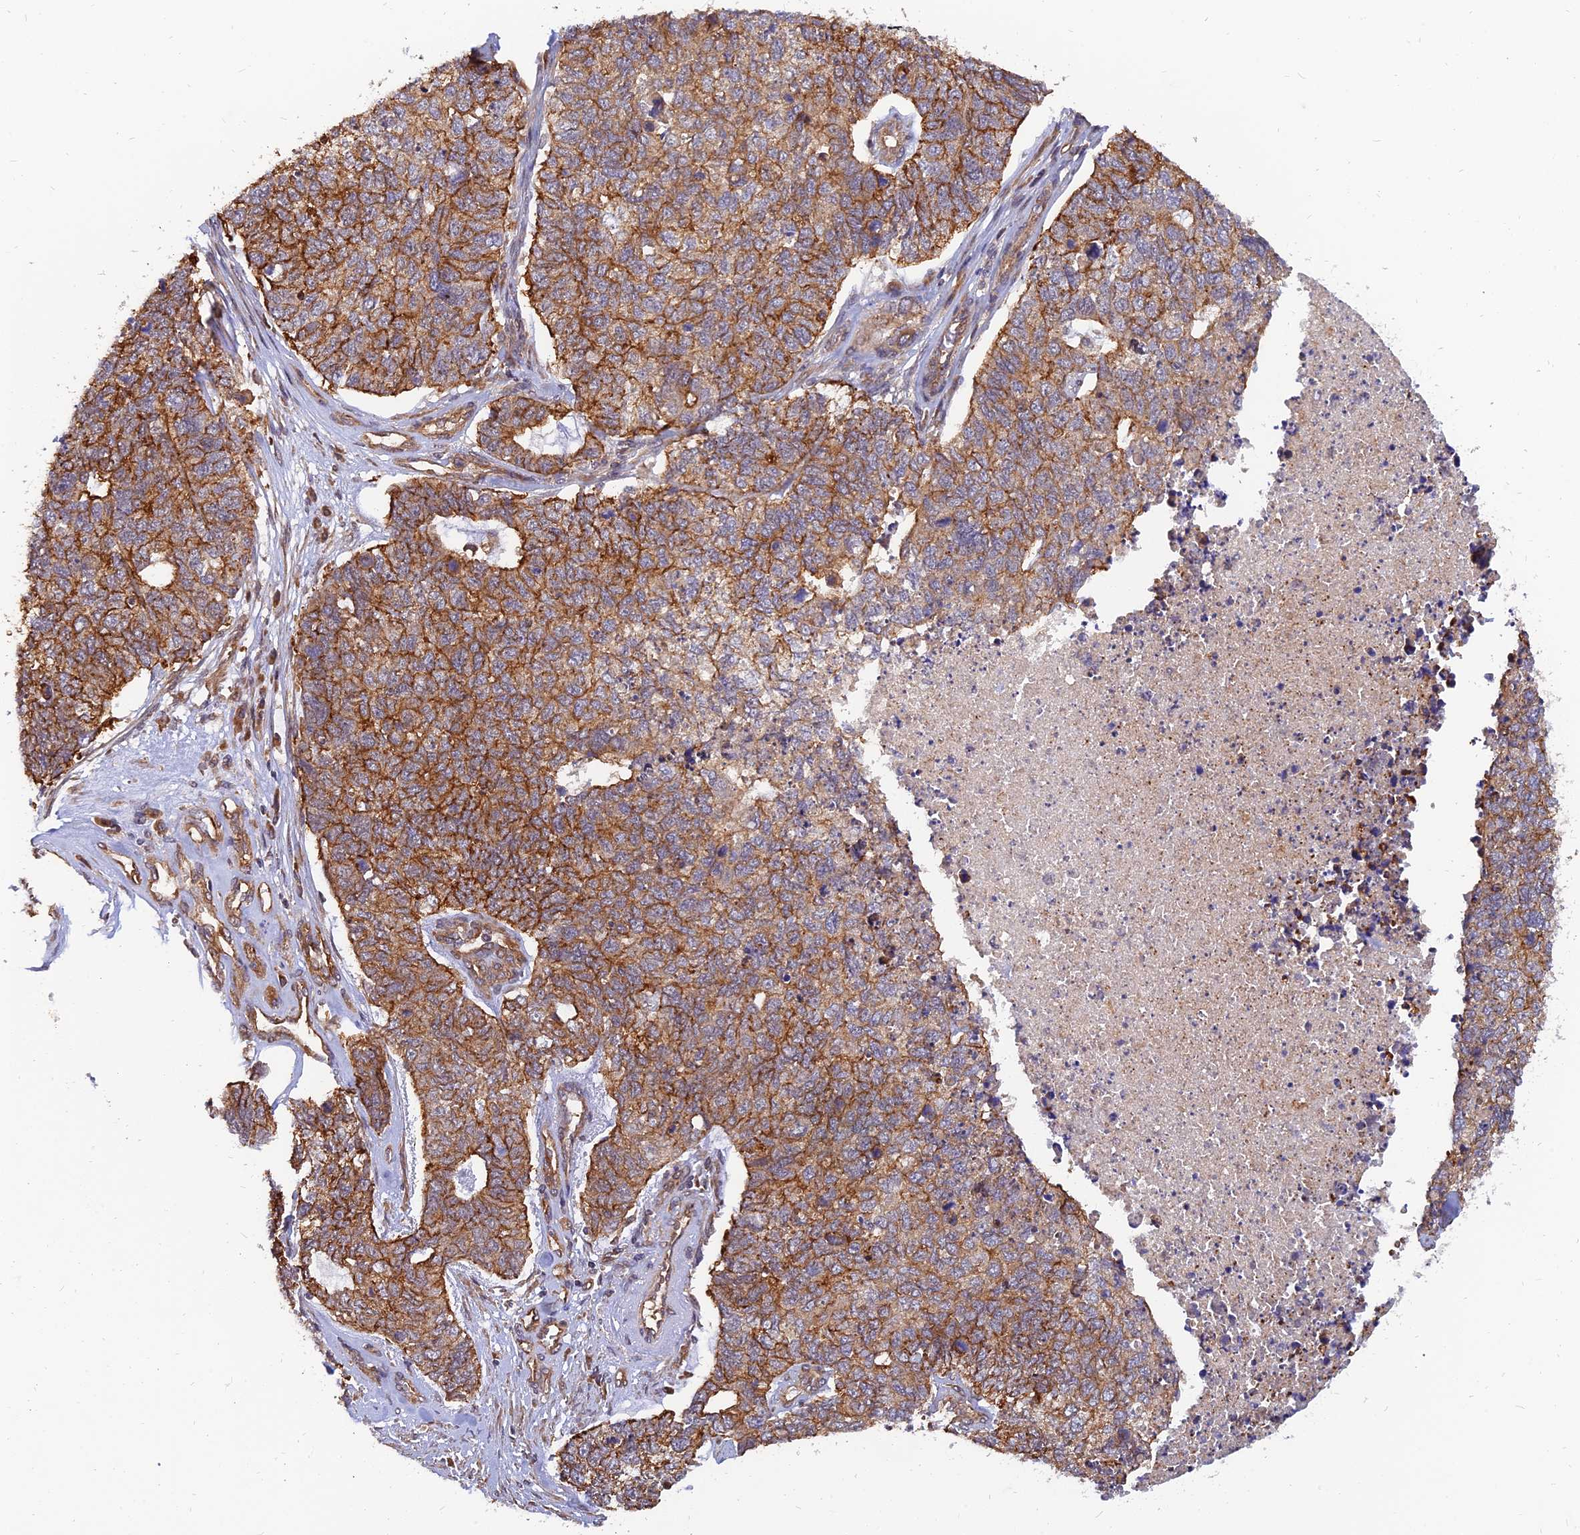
{"staining": {"intensity": "moderate", "quantity": ">75%", "location": "cytoplasmic/membranous"}, "tissue": "cervical cancer", "cell_type": "Tumor cells", "image_type": "cancer", "snomed": [{"axis": "morphology", "description": "Squamous cell carcinoma, NOS"}, {"axis": "topography", "description": "Cervix"}], "caption": "Human cervical cancer stained with a brown dye reveals moderate cytoplasmic/membranous positive expression in approximately >75% of tumor cells.", "gene": "WDR41", "patient": {"sex": "female", "age": 63}}